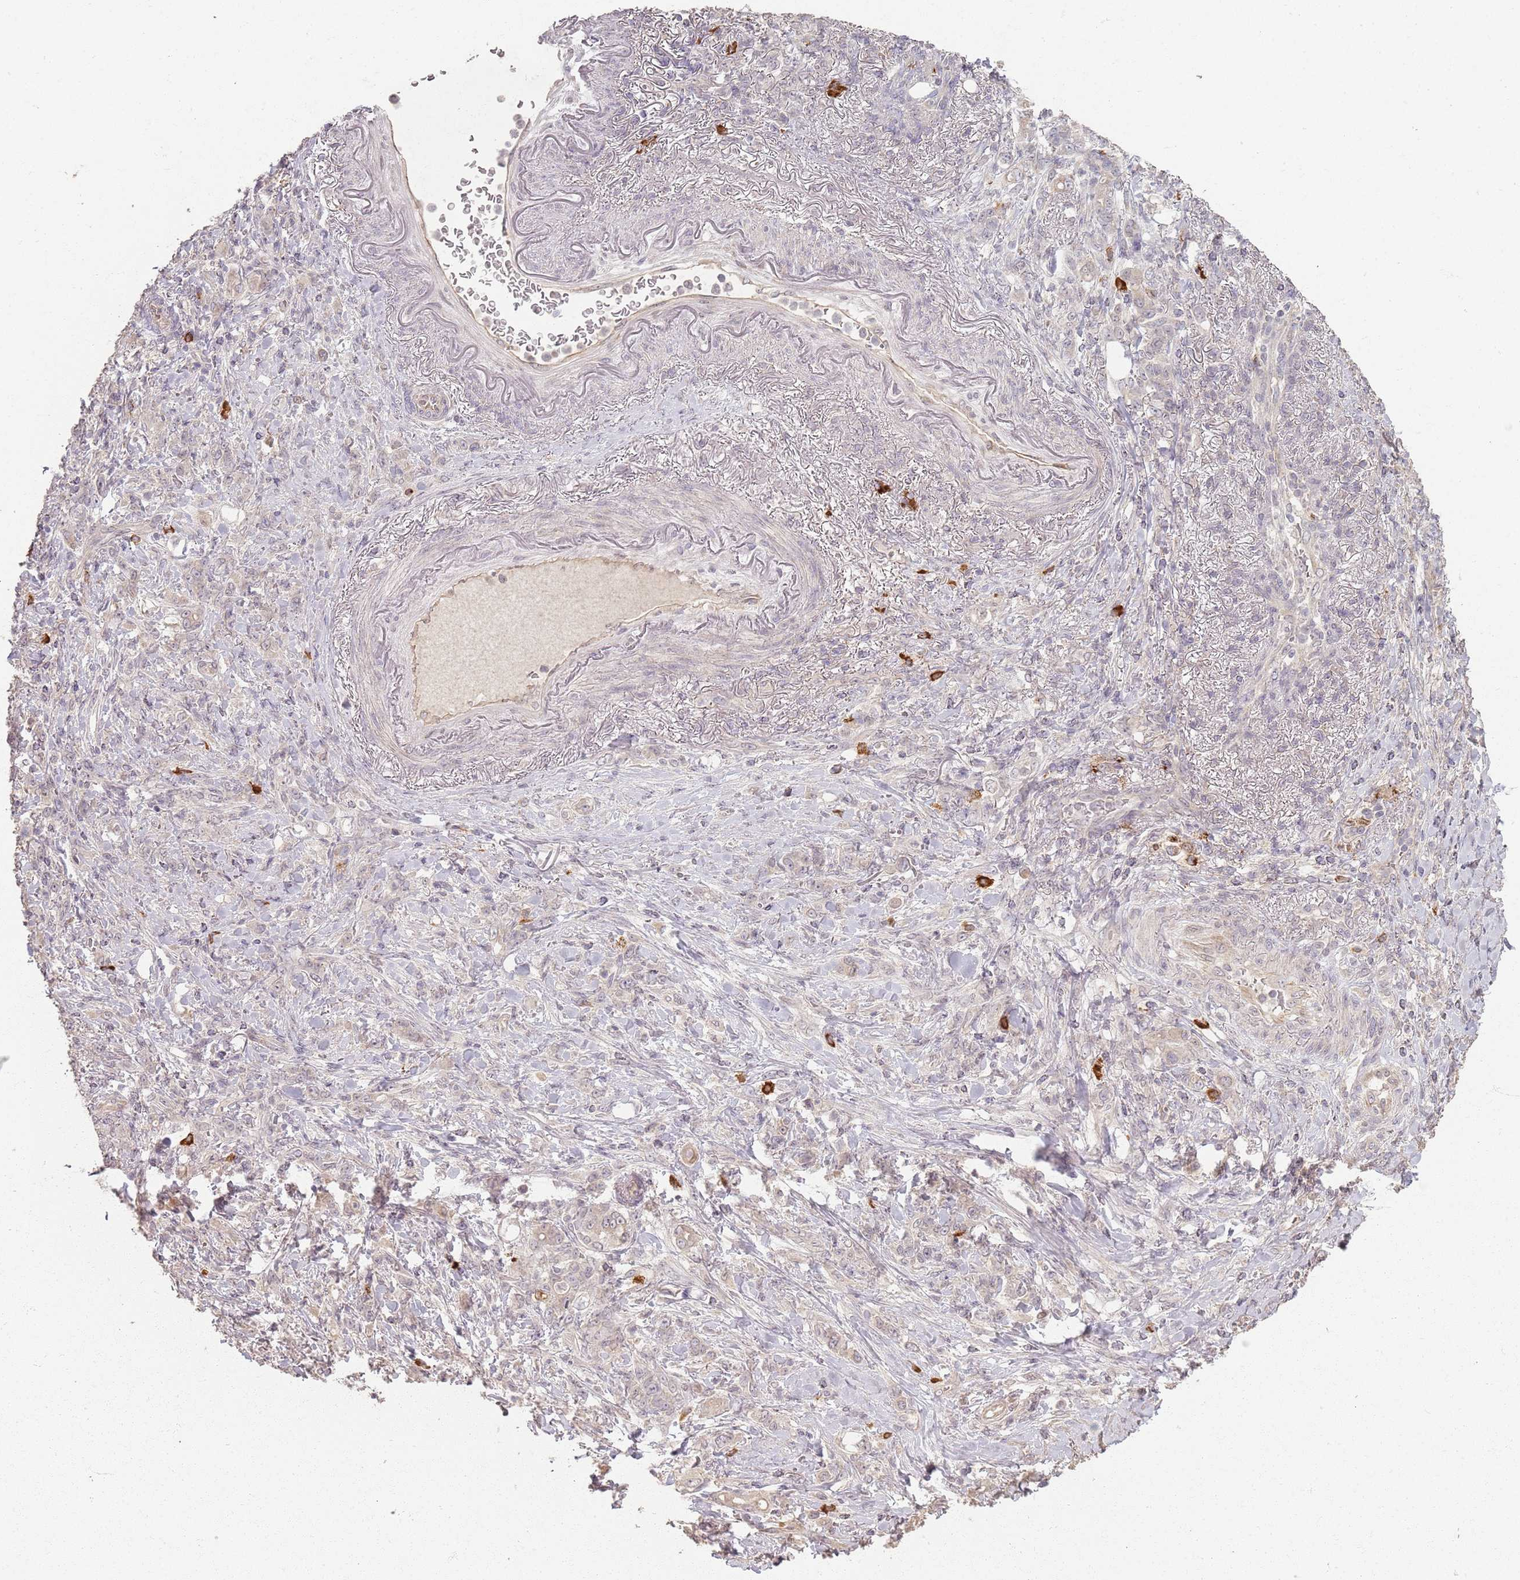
{"staining": {"intensity": "negative", "quantity": "none", "location": "none"}, "tissue": "stomach cancer", "cell_type": "Tumor cells", "image_type": "cancer", "snomed": [{"axis": "morphology", "description": "Normal tissue, NOS"}, {"axis": "morphology", "description": "Adenocarcinoma, NOS"}, {"axis": "topography", "description": "Stomach"}], "caption": "An image of human stomach cancer (adenocarcinoma) is negative for staining in tumor cells.", "gene": "CCDC168", "patient": {"sex": "female", "age": 79}}